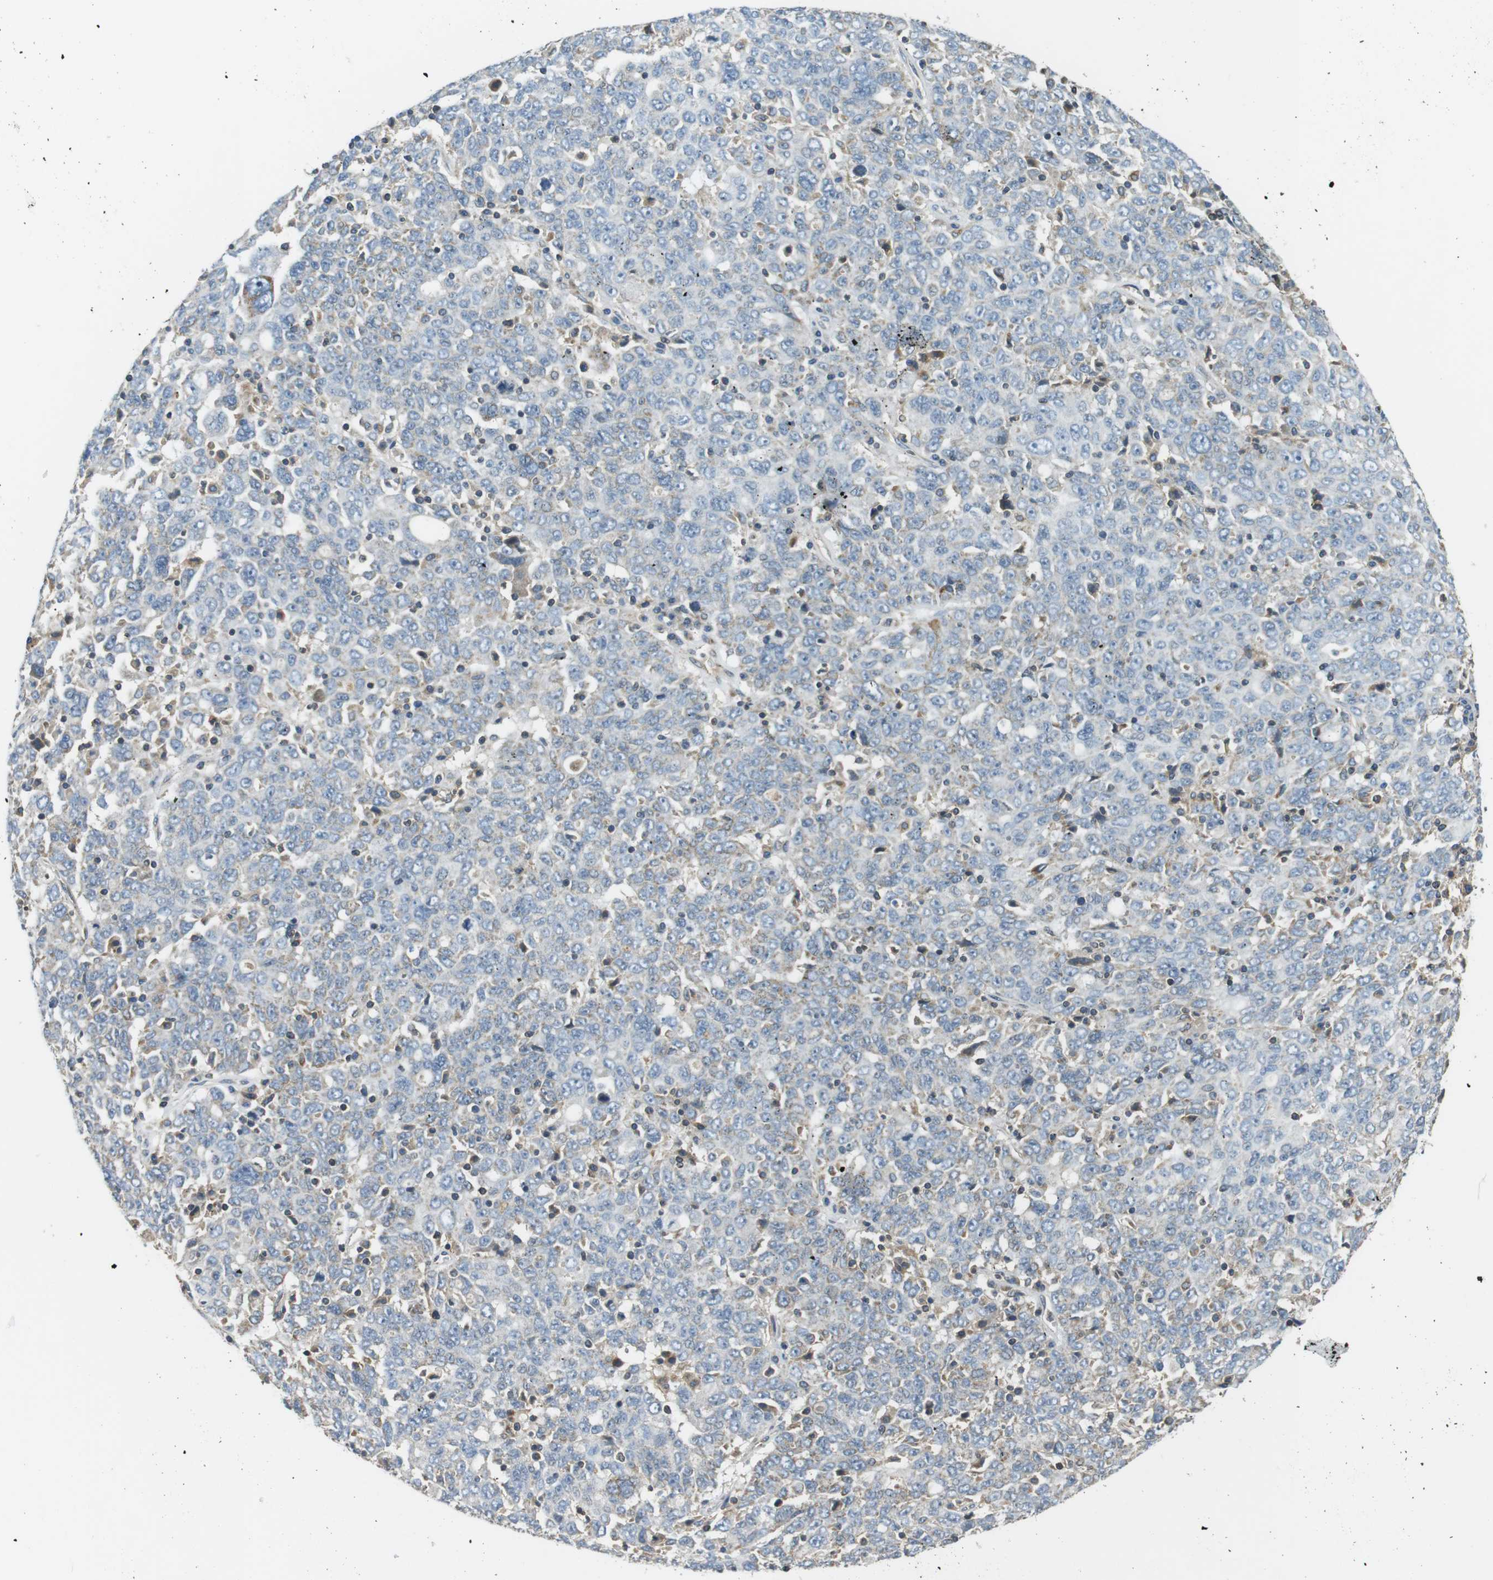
{"staining": {"intensity": "negative", "quantity": "none", "location": "none"}, "tissue": "ovarian cancer", "cell_type": "Tumor cells", "image_type": "cancer", "snomed": [{"axis": "morphology", "description": "Carcinoma, endometroid"}, {"axis": "topography", "description": "Ovary"}], "caption": "This is an immunohistochemistry (IHC) histopathology image of human ovarian endometroid carcinoma. There is no positivity in tumor cells.", "gene": "TMX4", "patient": {"sex": "female", "age": 62}}